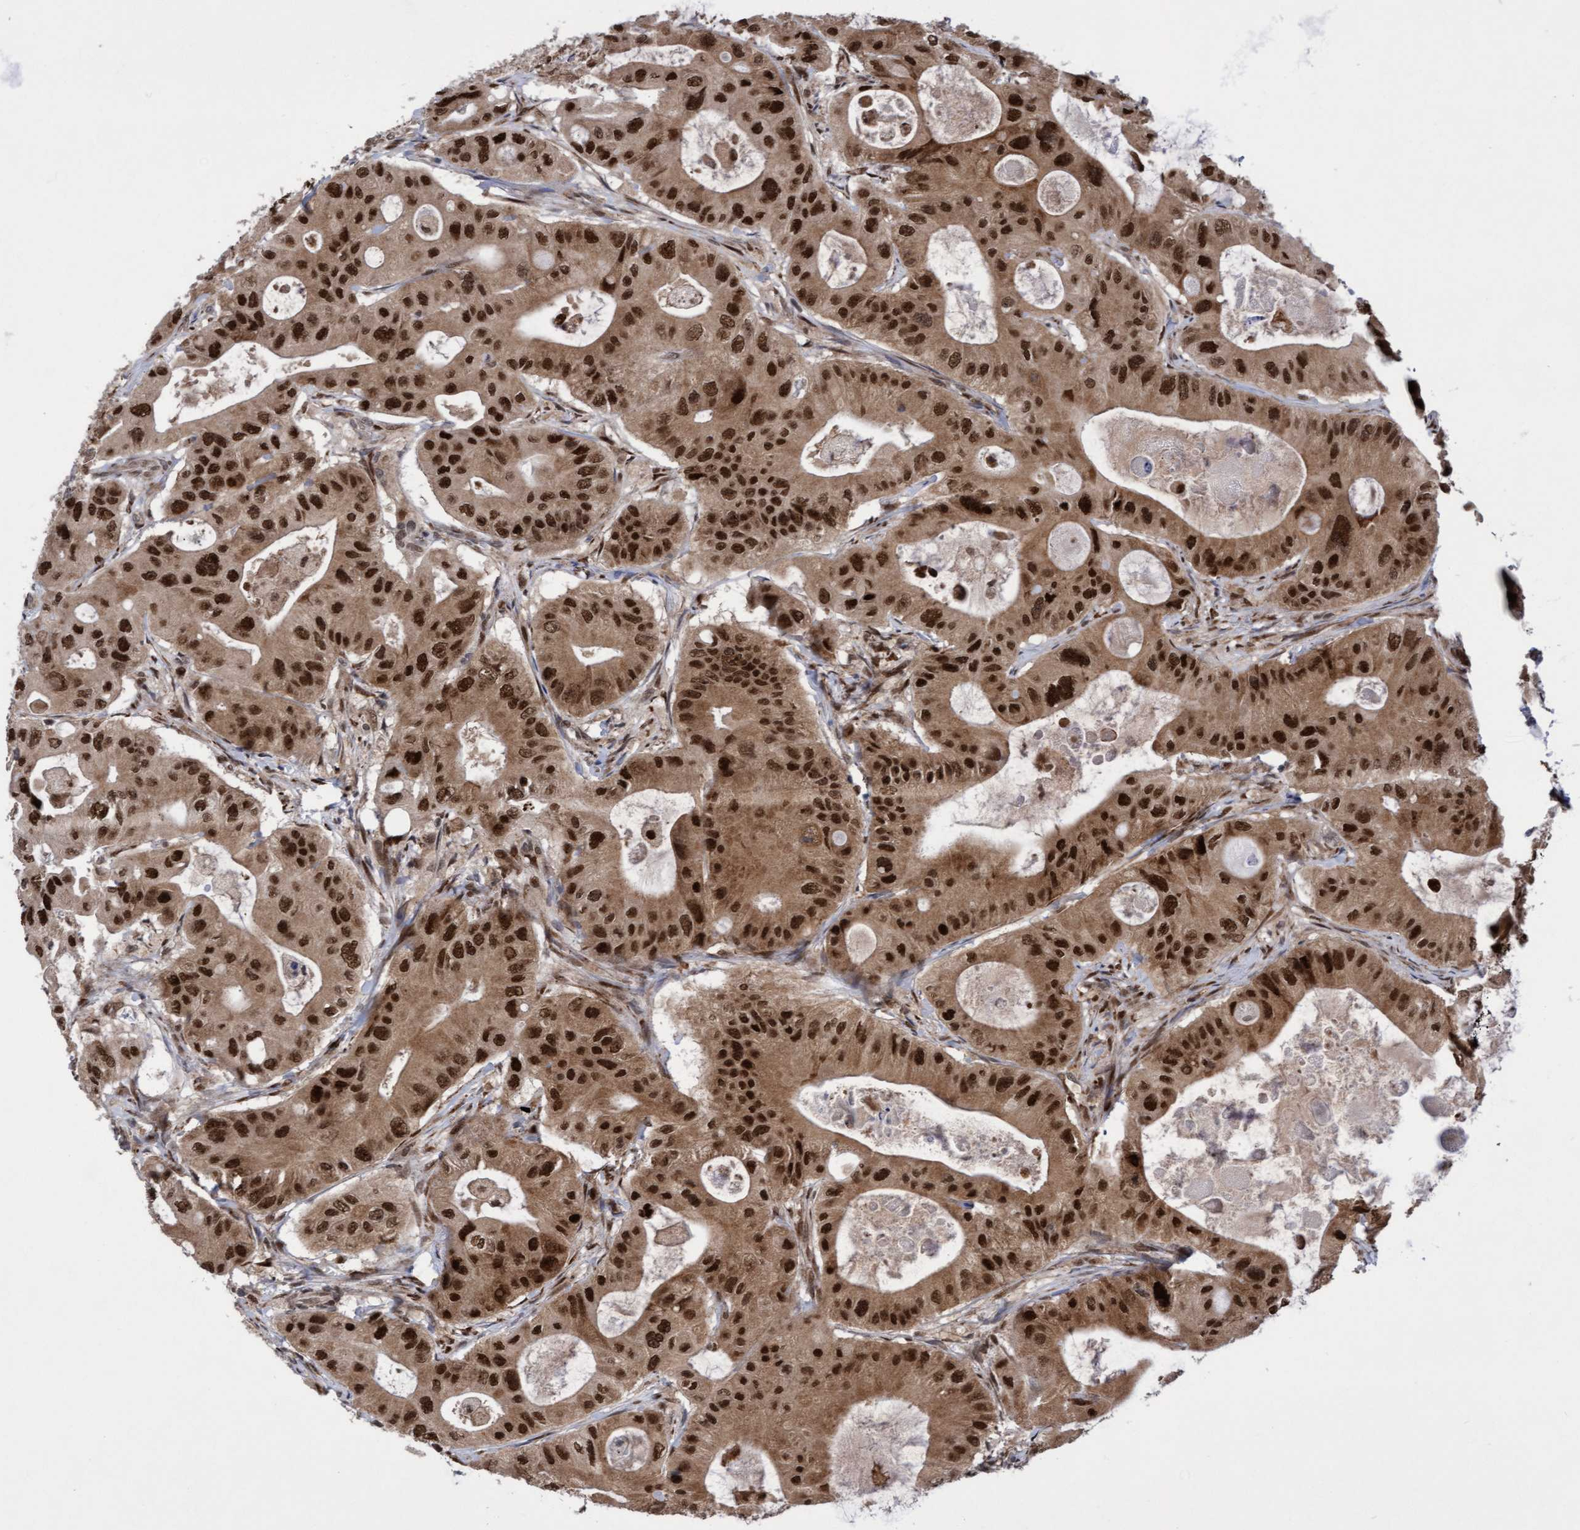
{"staining": {"intensity": "strong", "quantity": ">75%", "location": "cytoplasmic/membranous,nuclear"}, "tissue": "colorectal cancer", "cell_type": "Tumor cells", "image_type": "cancer", "snomed": [{"axis": "morphology", "description": "Adenocarcinoma, NOS"}, {"axis": "topography", "description": "Colon"}], "caption": "This image exhibits immunohistochemistry staining of human colorectal cancer, with high strong cytoplasmic/membranous and nuclear staining in about >75% of tumor cells.", "gene": "TANC2", "patient": {"sex": "female", "age": 46}}